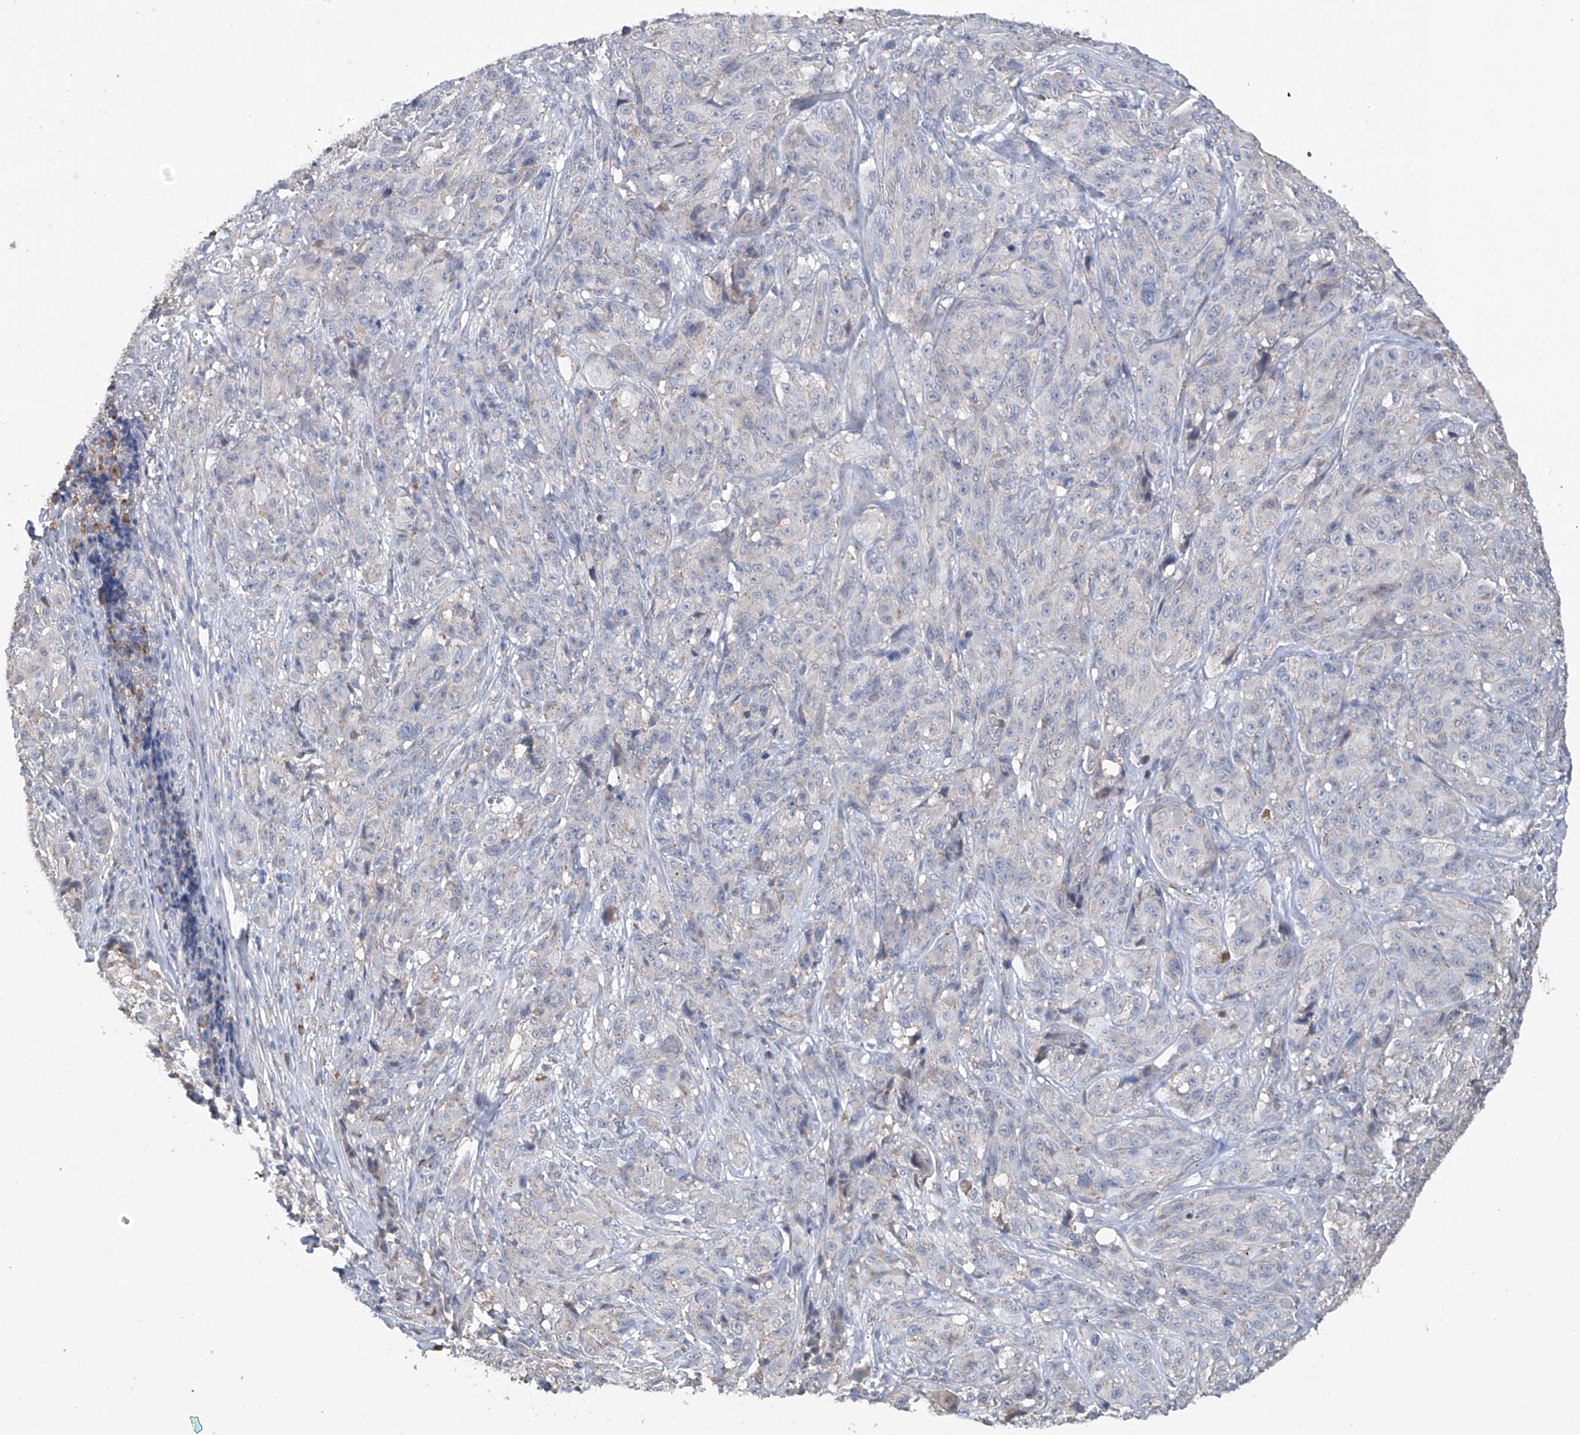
{"staining": {"intensity": "negative", "quantity": "none", "location": "none"}, "tissue": "melanoma", "cell_type": "Tumor cells", "image_type": "cancer", "snomed": [{"axis": "morphology", "description": "Malignant melanoma, NOS"}, {"axis": "topography", "description": "Skin"}], "caption": "The histopathology image reveals no significant staining in tumor cells of melanoma.", "gene": "PCSK5", "patient": {"sex": "male", "age": 73}}